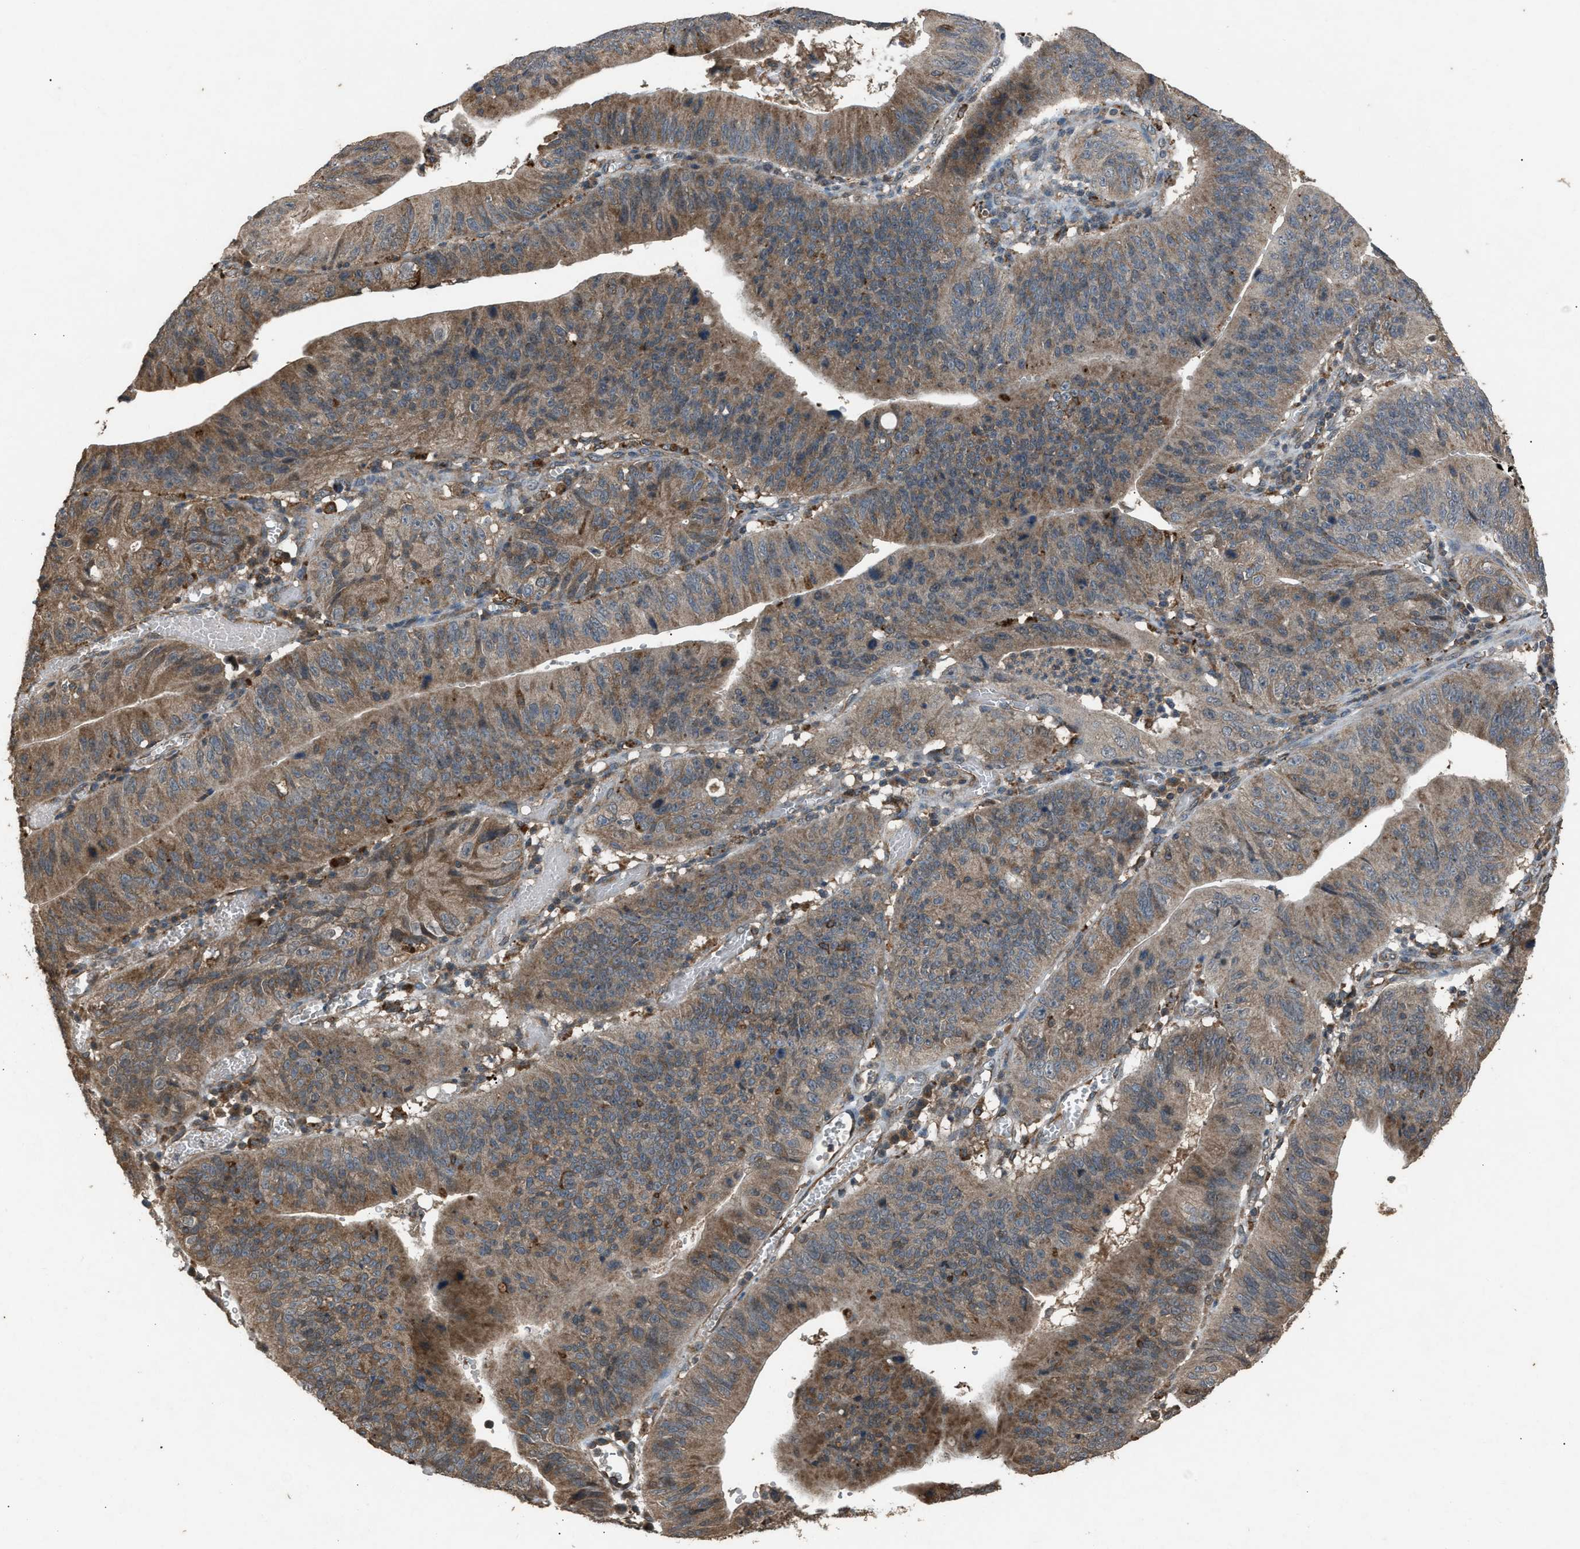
{"staining": {"intensity": "moderate", "quantity": ">75%", "location": "cytoplasmic/membranous"}, "tissue": "stomach cancer", "cell_type": "Tumor cells", "image_type": "cancer", "snomed": [{"axis": "morphology", "description": "Adenocarcinoma, NOS"}, {"axis": "topography", "description": "Stomach"}], "caption": "Stomach adenocarcinoma stained for a protein (brown) displays moderate cytoplasmic/membranous positive expression in approximately >75% of tumor cells.", "gene": "PSMD1", "patient": {"sex": "male", "age": 59}}